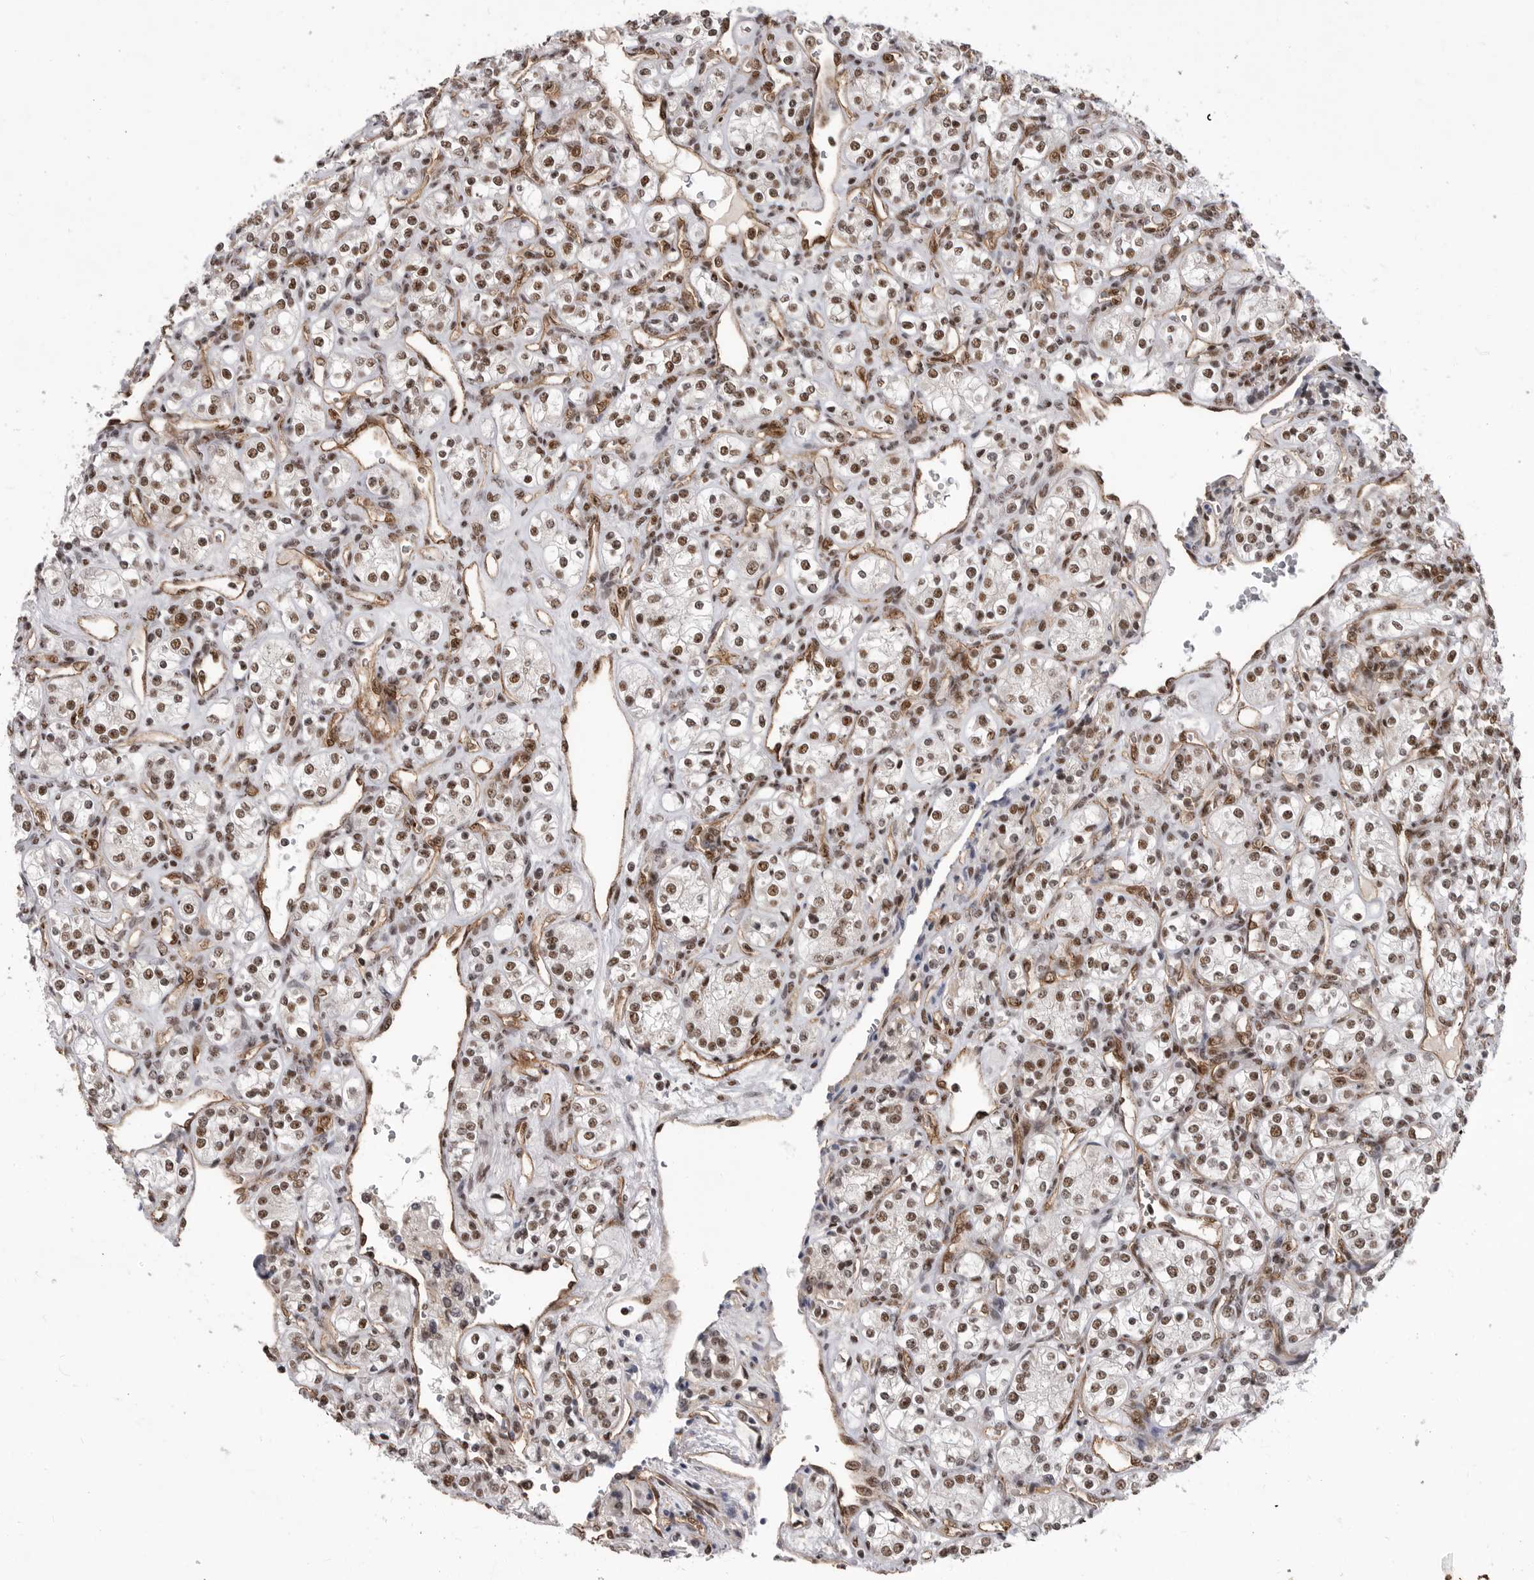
{"staining": {"intensity": "moderate", "quantity": ">75%", "location": "nuclear"}, "tissue": "renal cancer", "cell_type": "Tumor cells", "image_type": "cancer", "snomed": [{"axis": "morphology", "description": "Adenocarcinoma, NOS"}, {"axis": "topography", "description": "Kidney"}], "caption": "This histopathology image shows immunohistochemistry staining of renal adenocarcinoma, with medium moderate nuclear positivity in approximately >75% of tumor cells.", "gene": "PPP1R8", "patient": {"sex": "male", "age": 77}}